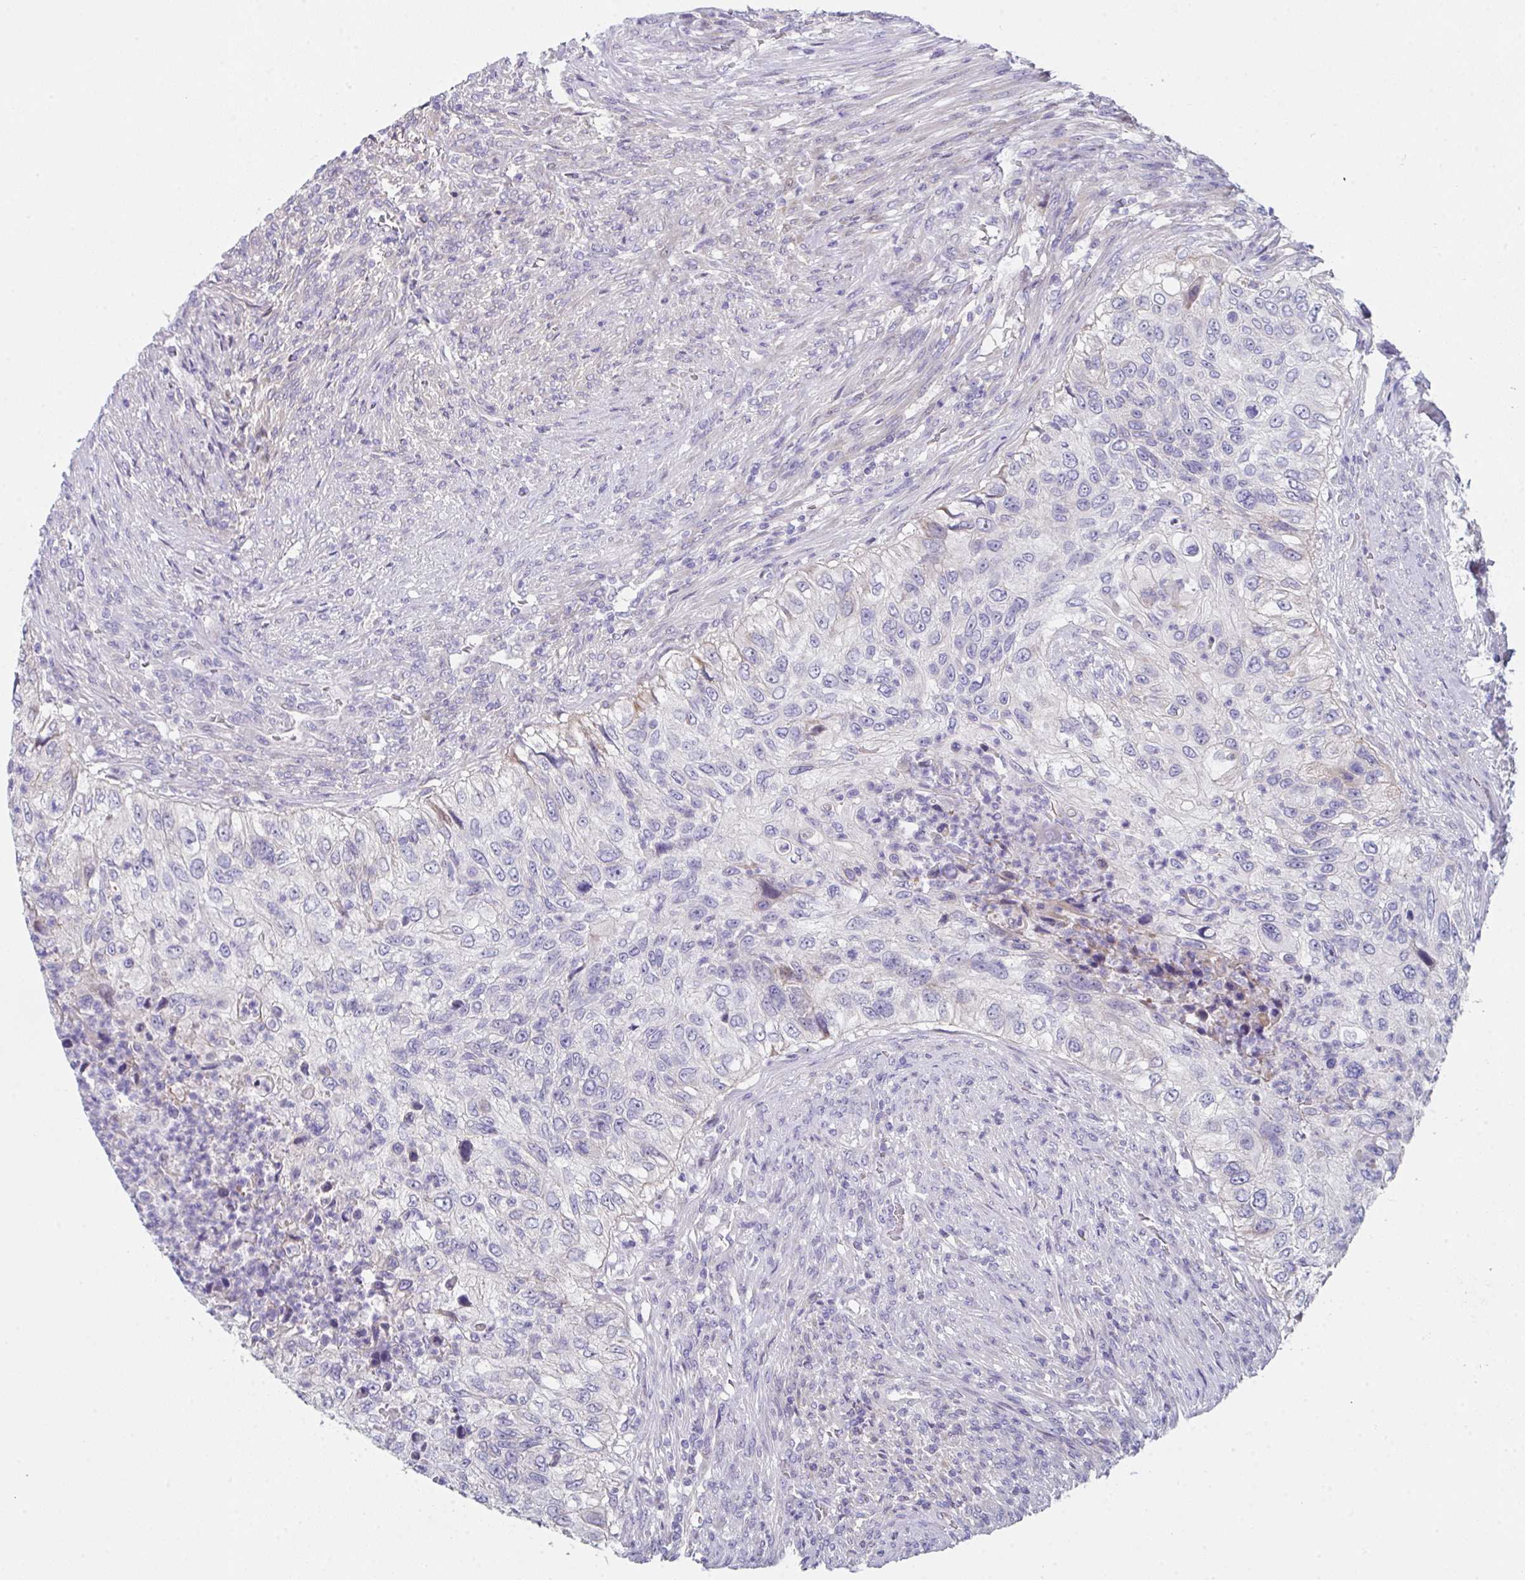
{"staining": {"intensity": "negative", "quantity": "none", "location": "none"}, "tissue": "urothelial cancer", "cell_type": "Tumor cells", "image_type": "cancer", "snomed": [{"axis": "morphology", "description": "Urothelial carcinoma, High grade"}, {"axis": "topography", "description": "Urinary bladder"}], "caption": "This micrograph is of urothelial cancer stained with immunohistochemistry (IHC) to label a protein in brown with the nuclei are counter-stained blue. There is no positivity in tumor cells.", "gene": "FBXO47", "patient": {"sex": "female", "age": 60}}